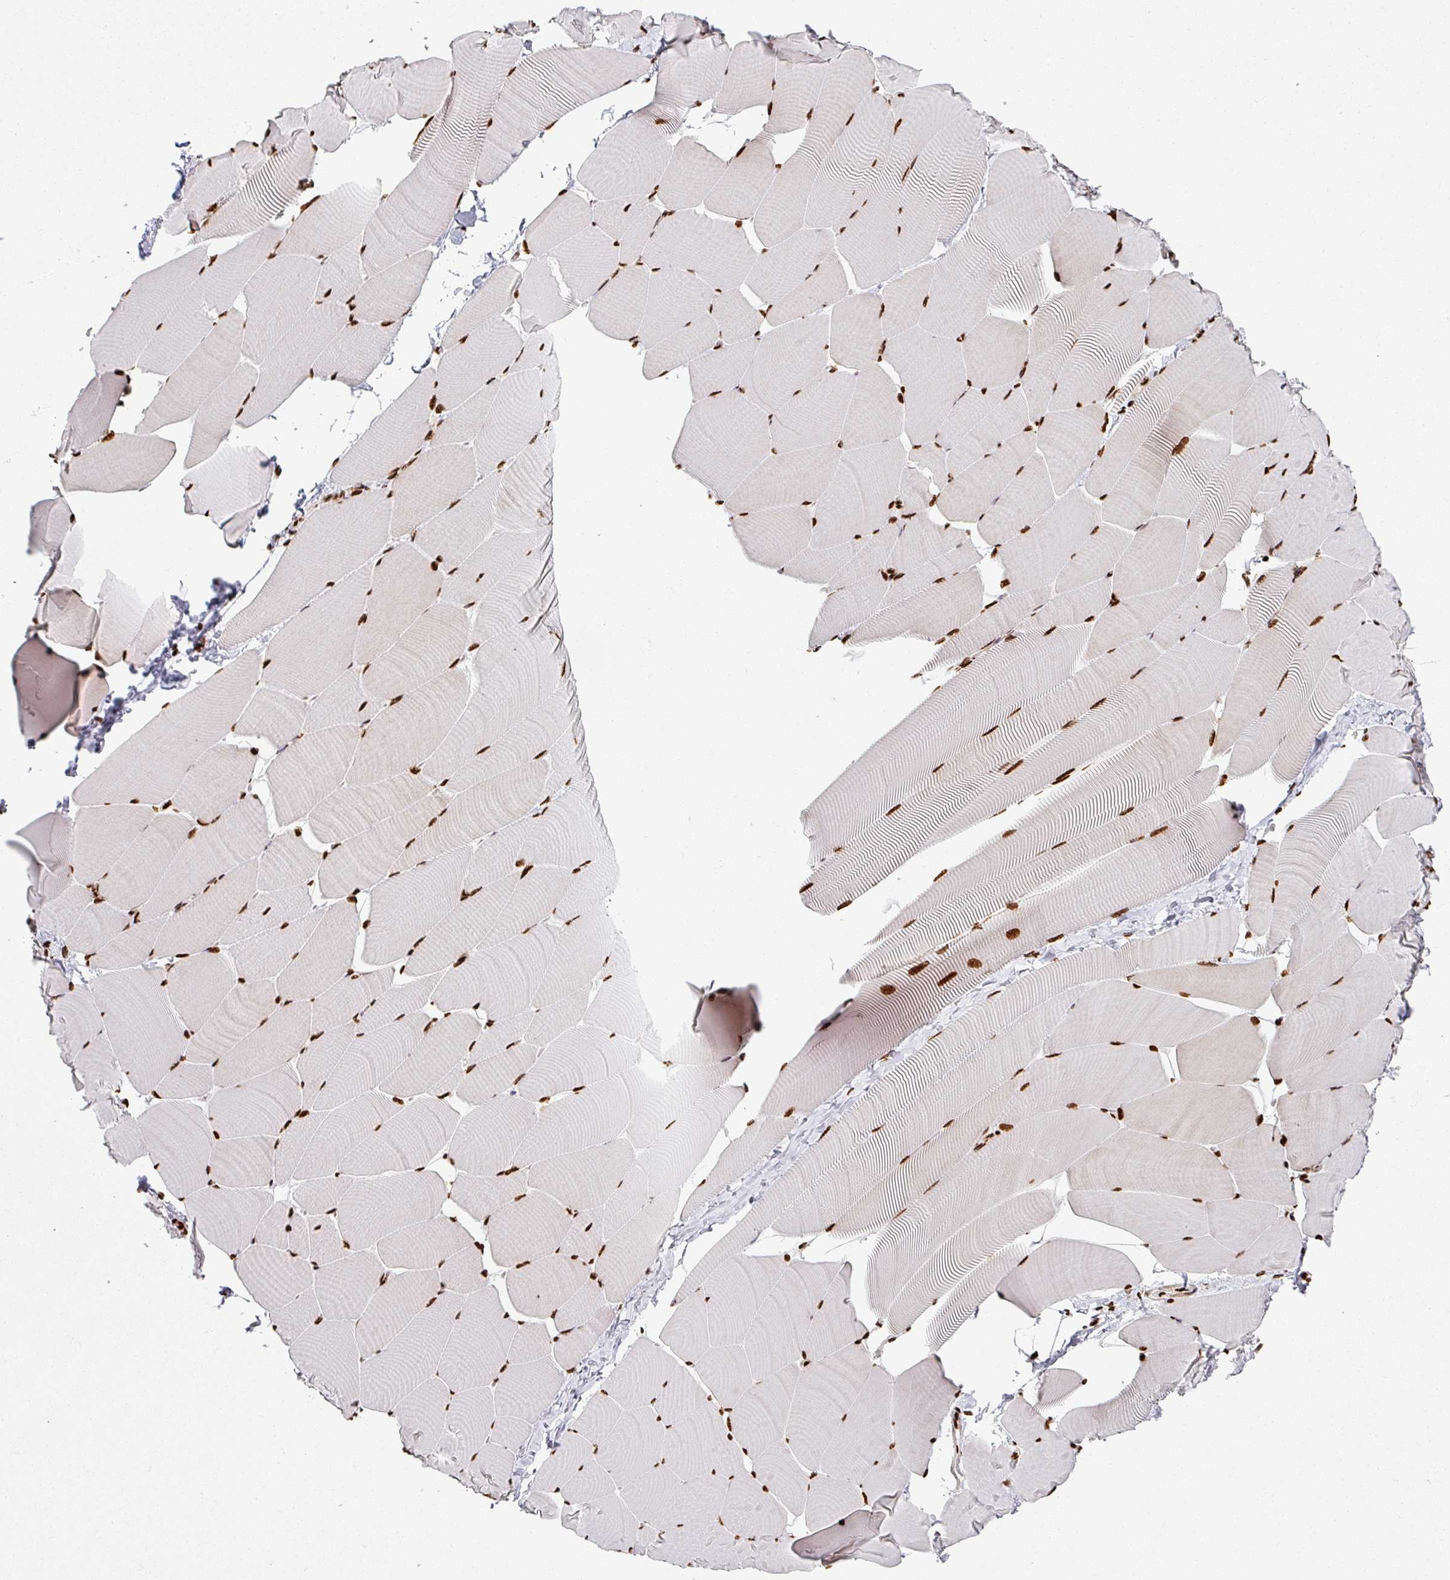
{"staining": {"intensity": "strong", "quantity": "25%-75%", "location": "nuclear"}, "tissue": "skeletal muscle", "cell_type": "Myocytes", "image_type": "normal", "snomed": [{"axis": "morphology", "description": "Normal tissue, NOS"}, {"axis": "topography", "description": "Skeletal muscle"}], "caption": "Myocytes display strong nuclear staining in about 25%-75% of cells in normal skeletal muscle.", "gene": "SIK3", "patient": {"sex": "male", "age": 25}}